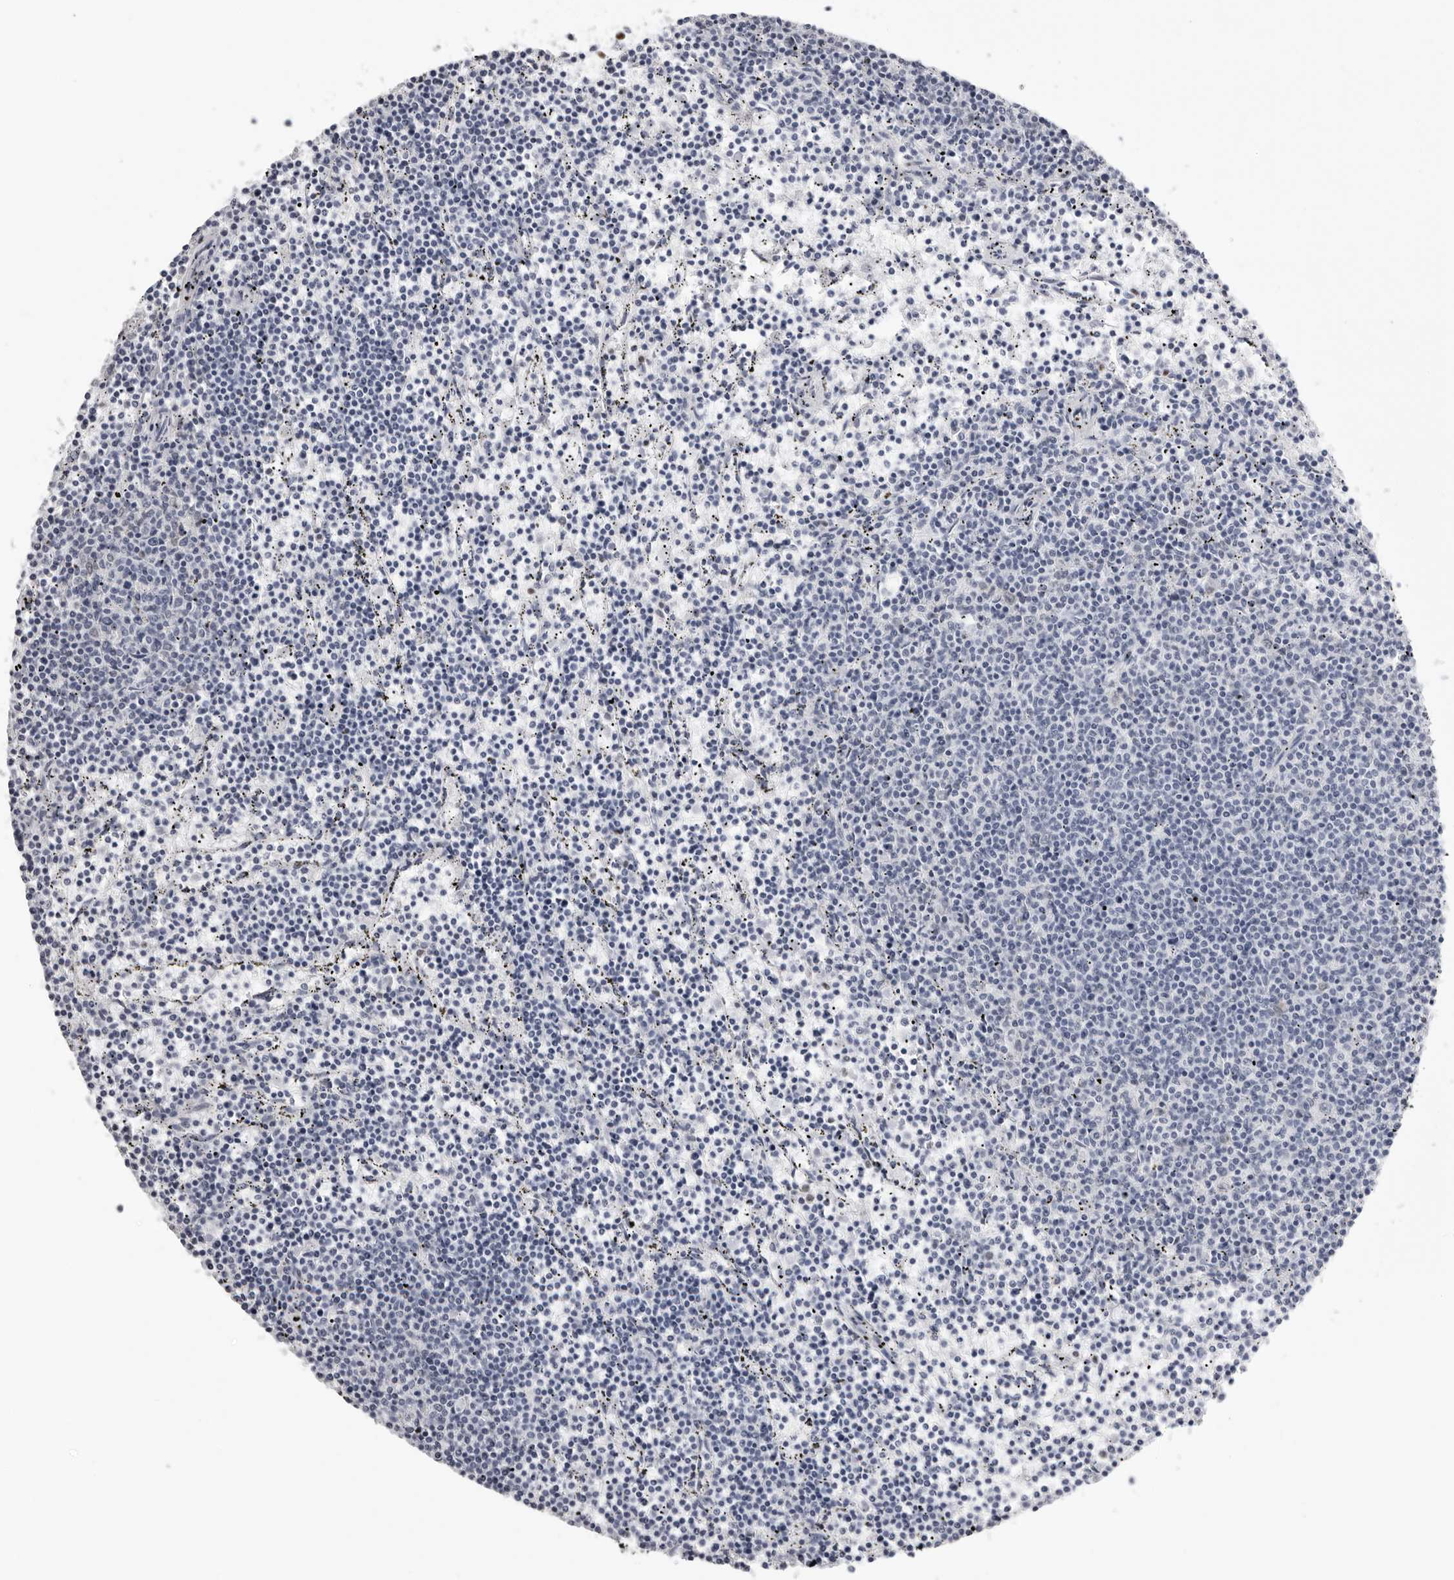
{"staining": {"intensity": "negative", "quantity": "none", "location": "none"}, "tissue": "lymphoma", "cell_type": "Tumor cells", "image_type": "cancer", "snomed": [{"axis": "morphology", "description": "Malignant lymphoma, non-Hodgkin's type, Low grade"}, {"axis": "topography", "description": "Spleen"}], "caption": "Immunohistochemical staining of human low-grade malignant lymphoma, non-Hodgkin's type displays no significant expression in tumor cells. (Stains: DAB (3,3'-diaminobenzidine) immunohistochemistry (IHC) with hematoxylin counter stain, Microscopy: brightfield microscopy at high magnification).", "gene": "IRF2BP2", "patient": {"sex": "female", "age": 50}}